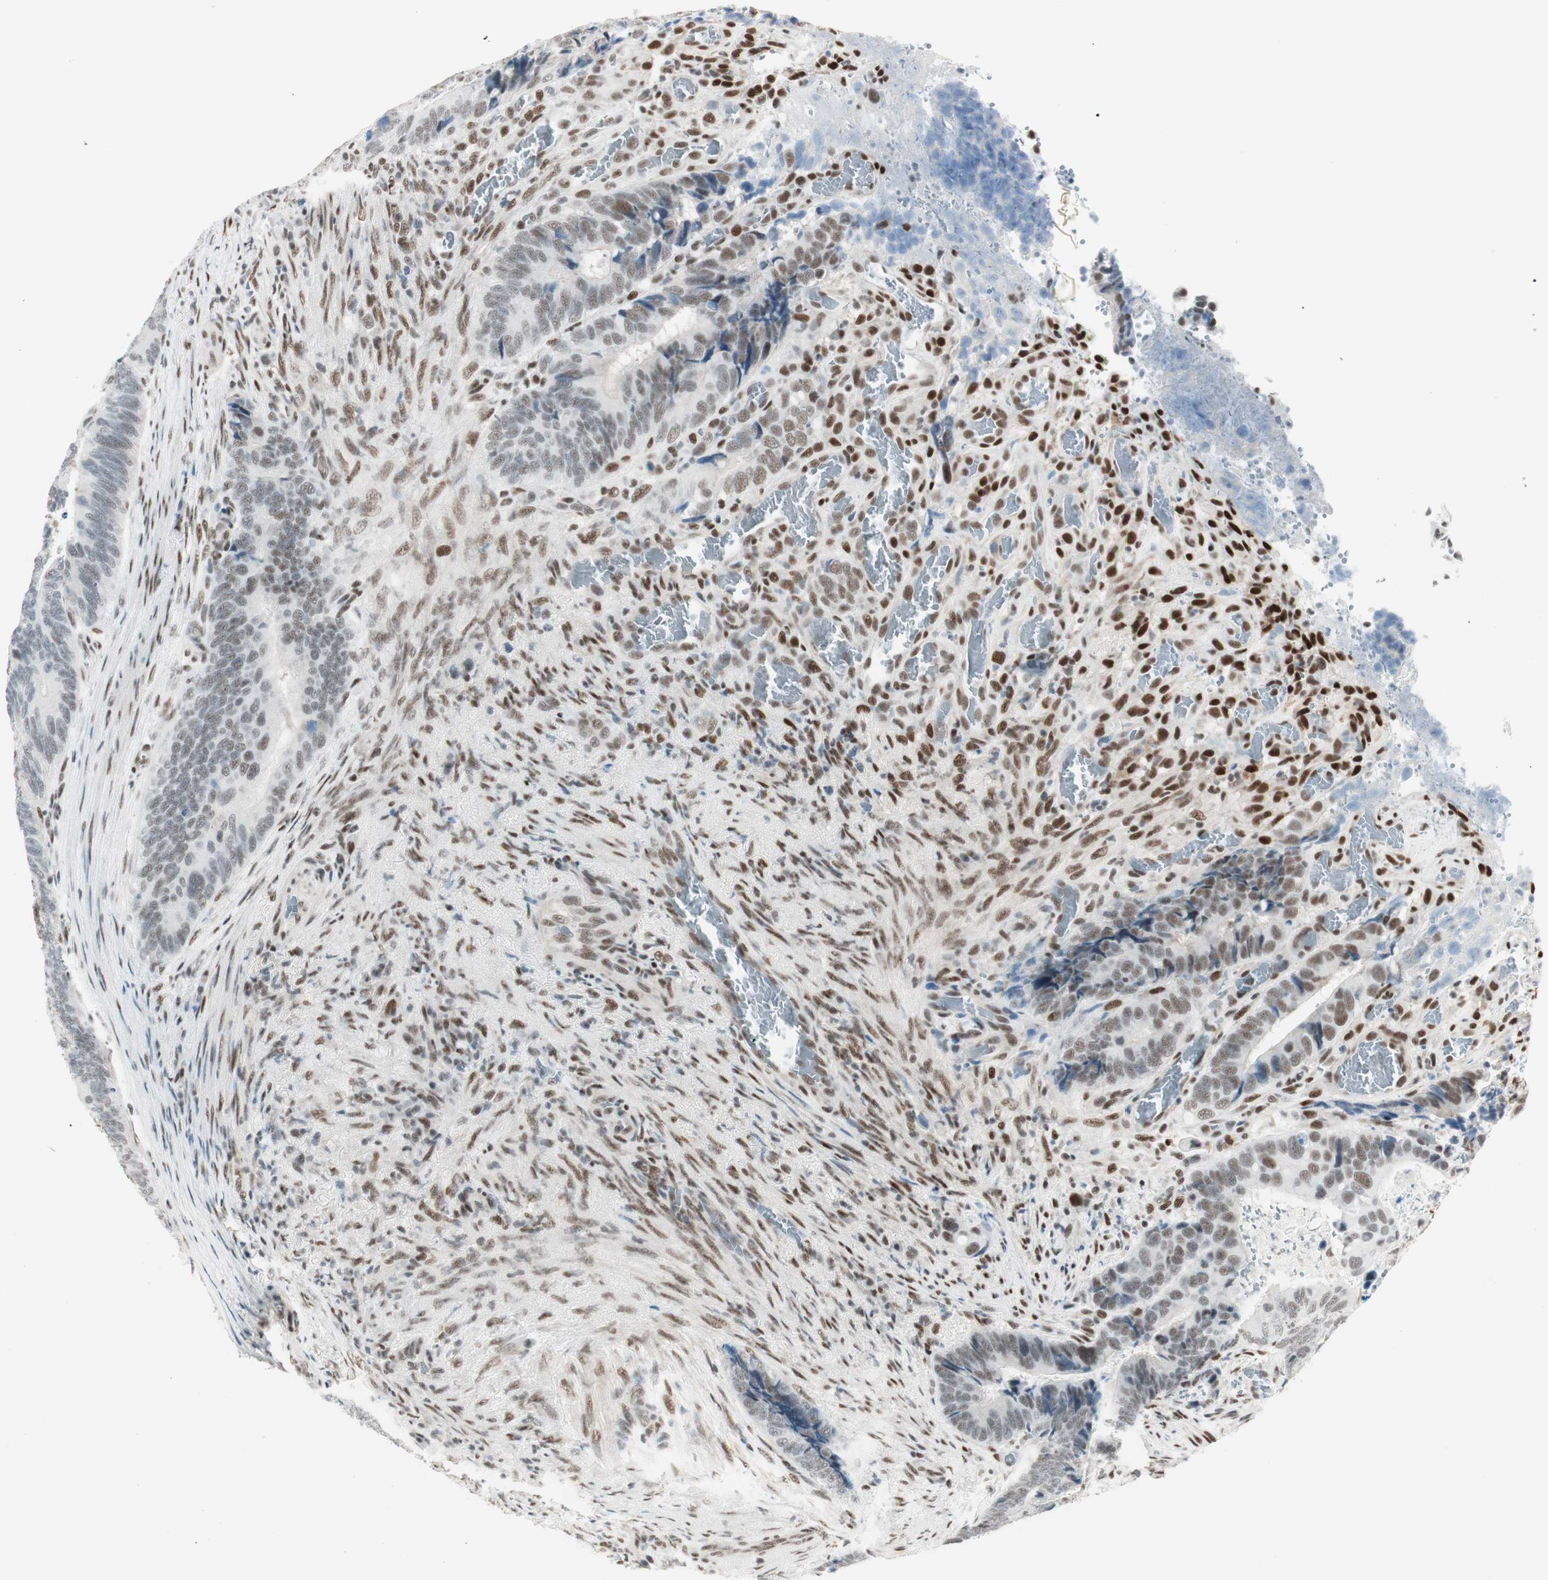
{"staining": {"intensity": "weak", "quantity": "<25%", "location": "nuclear"}, "tissue": "colorectal cancer", "cell_type": "Tumor cells", "image_type": "cancer", "snomed": [{"axis": "morphology", "description": "Adenocarcinoma, NOS"}, {"axis": "topography", "description": "Colon"}], "caption": "A high-resolution micrograph shows immunohistochemistry staining of adenocarcinoma (colorectal), which shows no significant expression in tumor cells. The staining was performed using DAB (3,3'-diaminobenzidine) to visualize the protein expression in brown, while the nuclei were stained in blue with hematoxylin (Magnification: 20x).", "gene": "HEXIM1", "patient": {"sex": "male", "age": 72}}